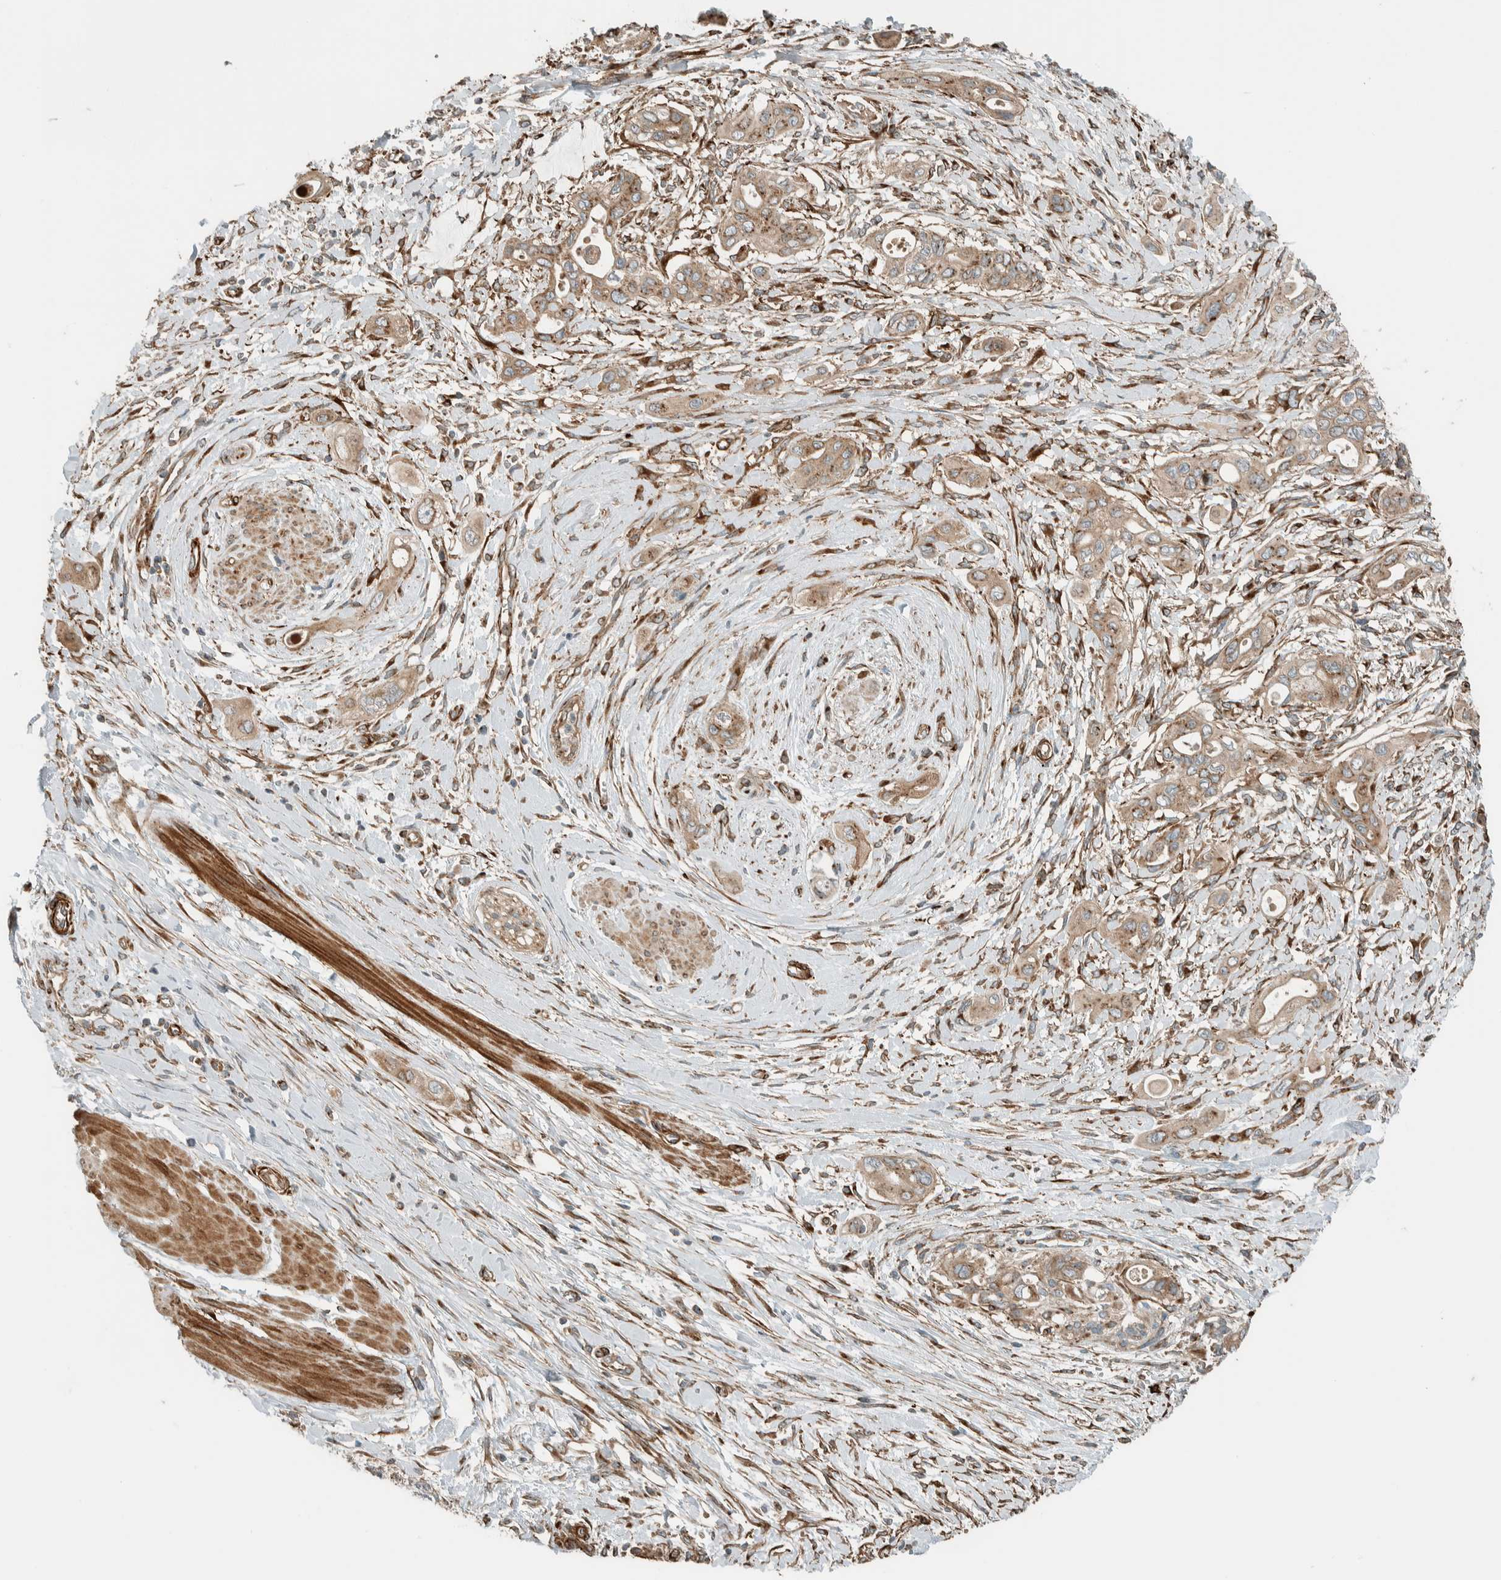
{"staining": {"intensity": "moderate", "quantity": ">75%", "location": "cytoplasmic/membranous"}, "tissue": "pancreatic cancer", "cell_type": "Tumor cells", "image_type": "cancer", "snomed": [{"axis": "morphology", "description": "Adenocarcinoma, NOS"}, {"axis": "topography", "description": "Pancreas"}], "caption": "Pancreatic adenocarcinoma tissue displays moderate cytoplasmic/membranous positivity in approximately >75% of tumor cells", "gene": "EXOC7", "patient": {"sex": "male", "age": 59}}